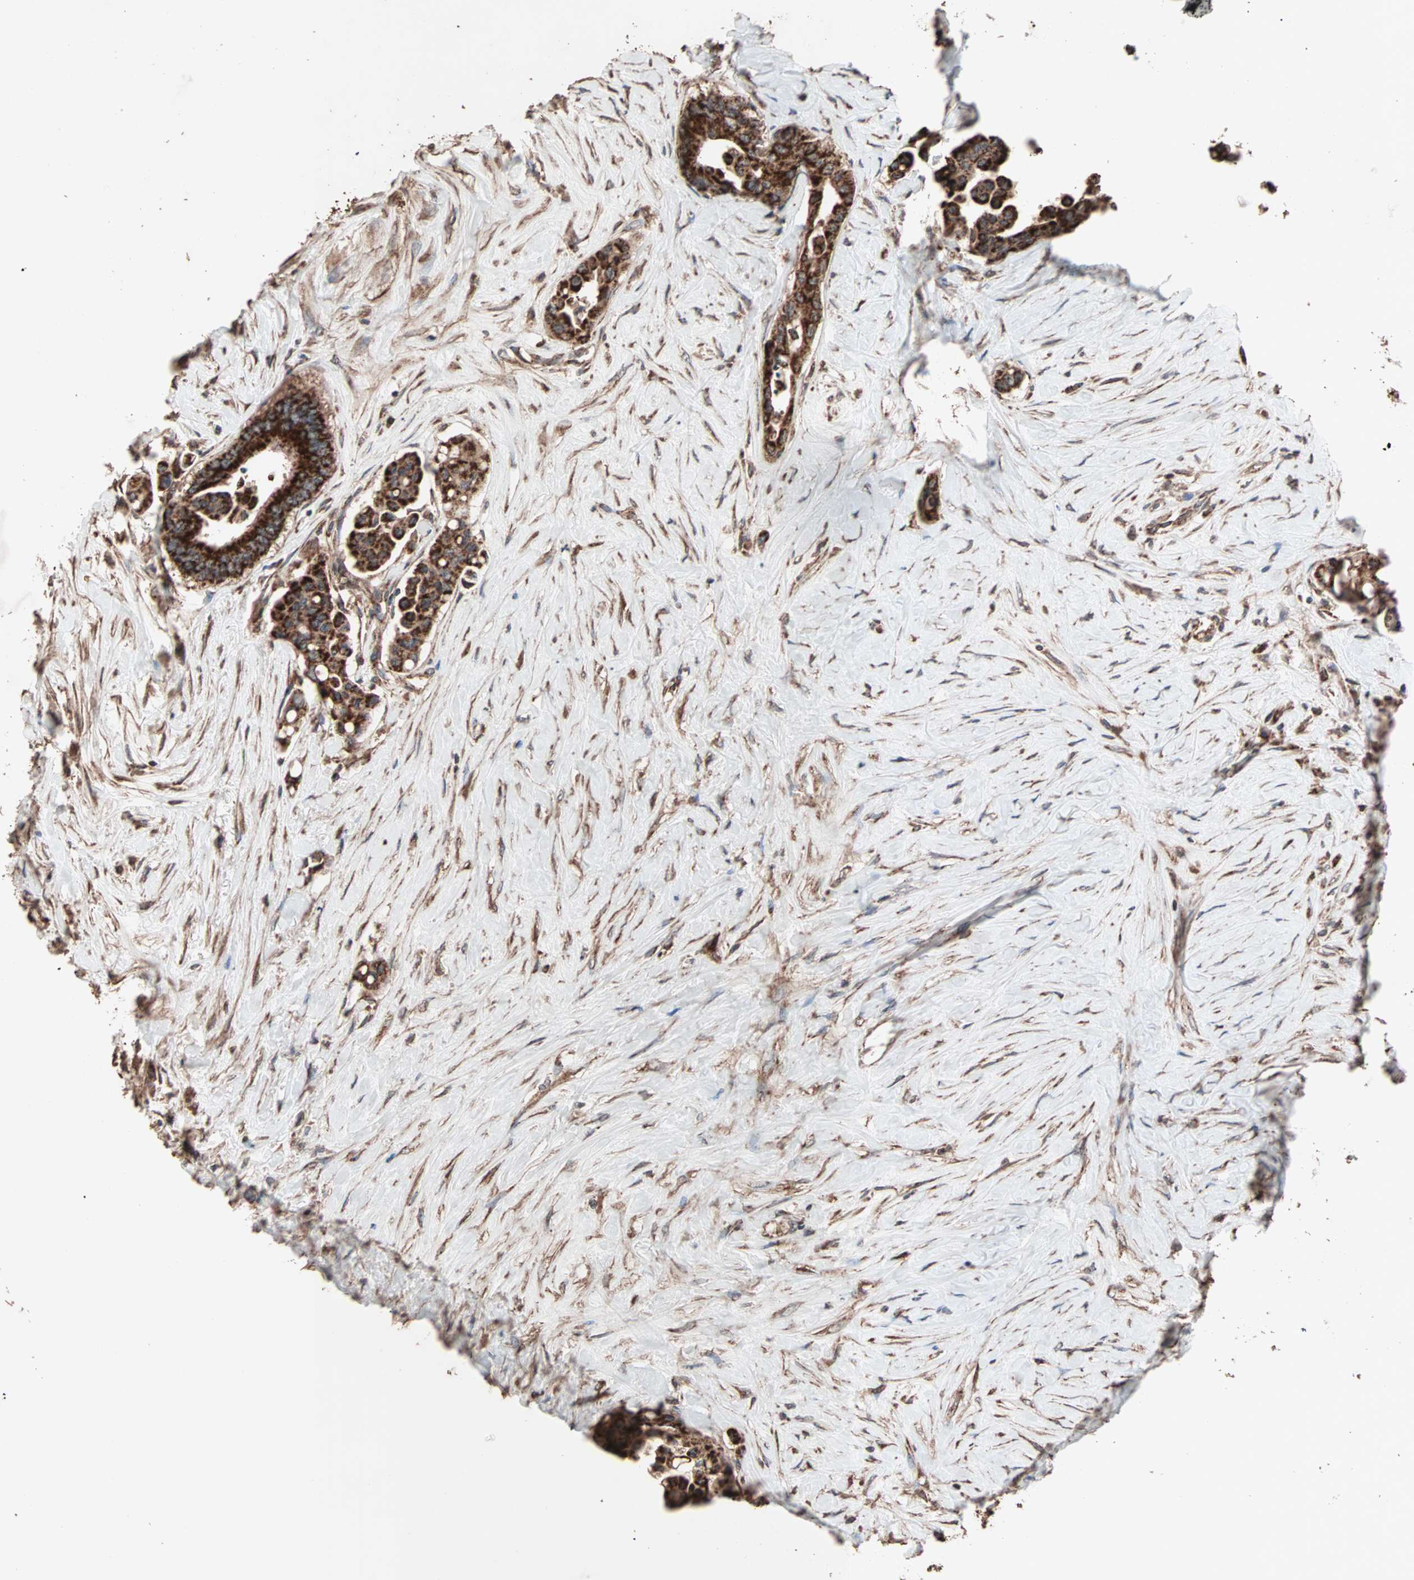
{"staining": {"intensity": "strong", "quantity": ">75%", "location": "cytoplasmic/membranous"}, "tissue": "colorectal cancer", "cell_type": "Tumor cells", "image_type": "cancer", "snomed": [{"axis": "morphology", "description": "Normal tissue, NOS"}, {"axis": "morphology", "description": "Adenocarcinoma, NOS"}, {"axis": "topography", "description": "Colon"}], "caption": "Strong cytoplasmic/membranous expression for a protein is present in about >75% of tumor cells of adenocarcinoma (colorectal) using immunohistochemistry (IHC).", "gene": "MRPL2", "patient": {"sex": "male", "age": 82}}